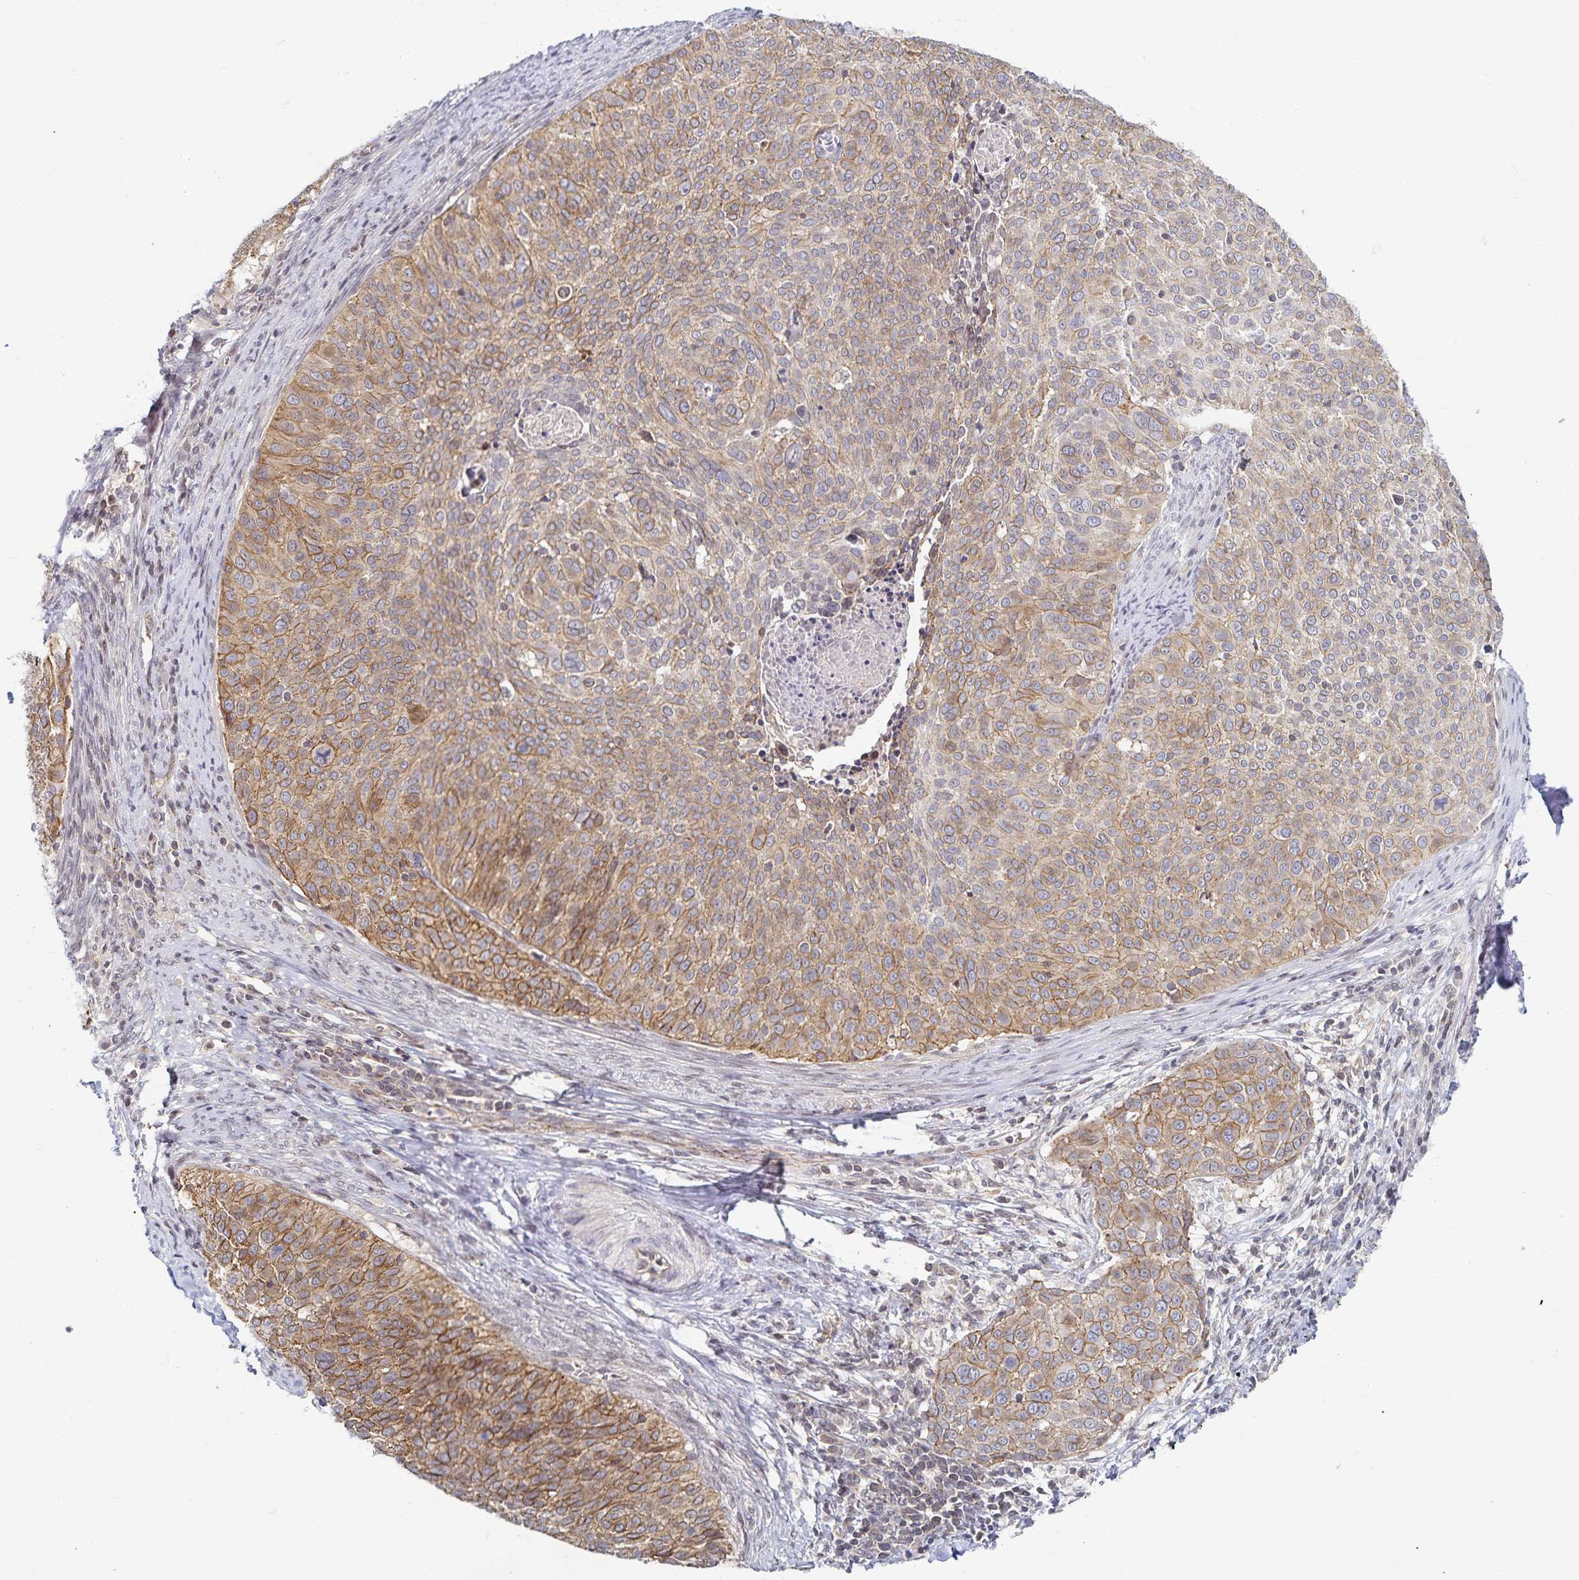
{"staining": {"intensity": "moderate", "quantity": ">75%", "location": "cytoplasmic/membranous"}, "tissue": "cervical cancer", "cell_type": "Tumor cells", "image_type": "cancer", "snomed": [{"axis": "morphology", "description": "Squamous cell carcinoma, NOS"}, {"axis": "topography", "description": "Cervix"}], "caption": "A medium amount of moderate cytoplasmic/membranous expression is identified in approximately >75% of tumor cells in squamous cell carcinoma (cervical) tissue.", "gene": "RAB9B", "patient": {"sex": "female", "age": 39}}